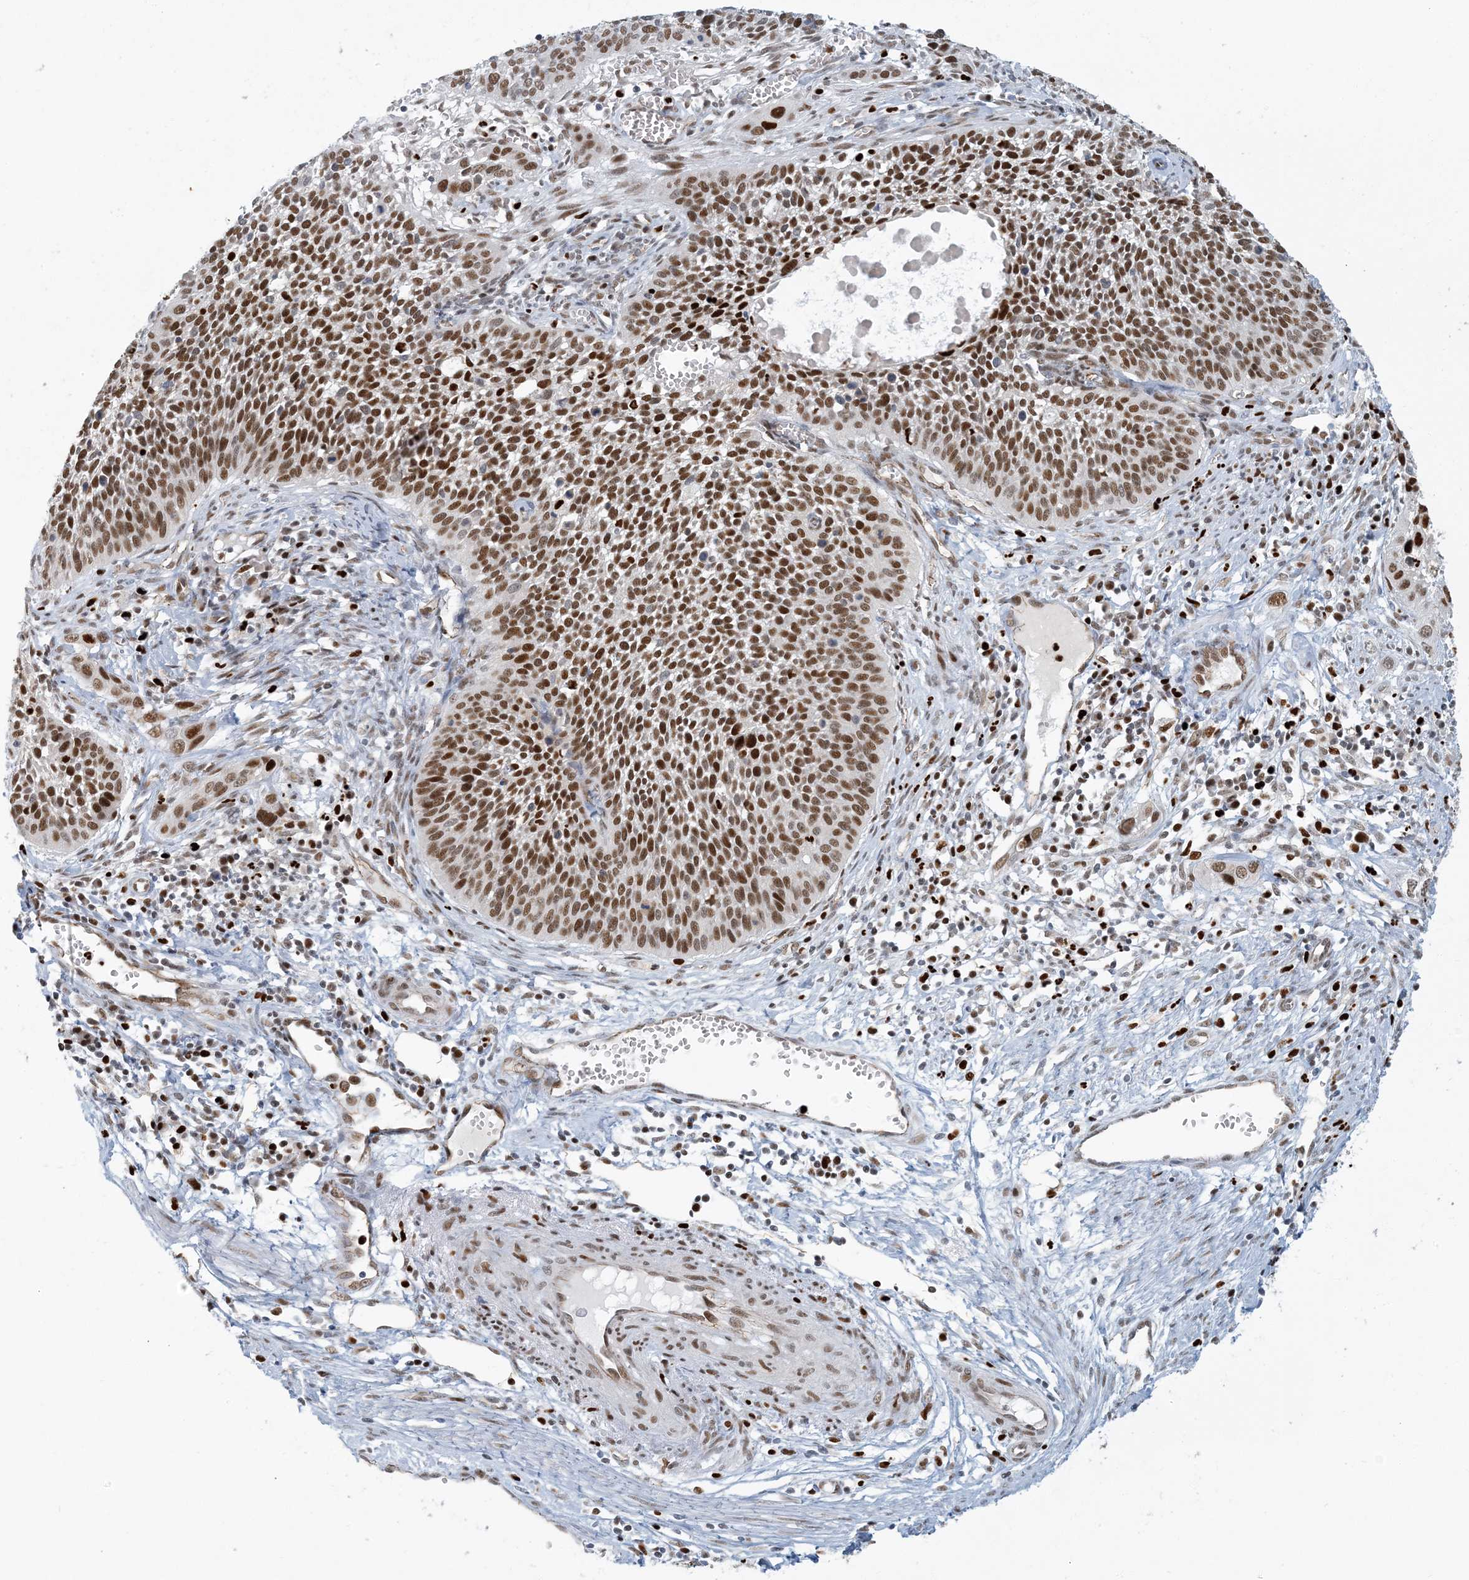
{"staining": {"intensity": "moderate", "quantity": ">75%", "location": "nuclear"}, "tissue": "cervical cancer", "cell_type": "Tumor cells", "image_type": "cancer", "snomed": [{"axis": "morphology", "description": "Squamous cell carcinoma, NOS"}, {"axis": "topography", "description": "Cervix"}], "caption": "Tumor cells exhibit medium levels of moderate nuclear expression in approximately >75% of cells in human cervical cancer.", "gene": "AK9", "patient": {"sex": "female", "age": 34}}